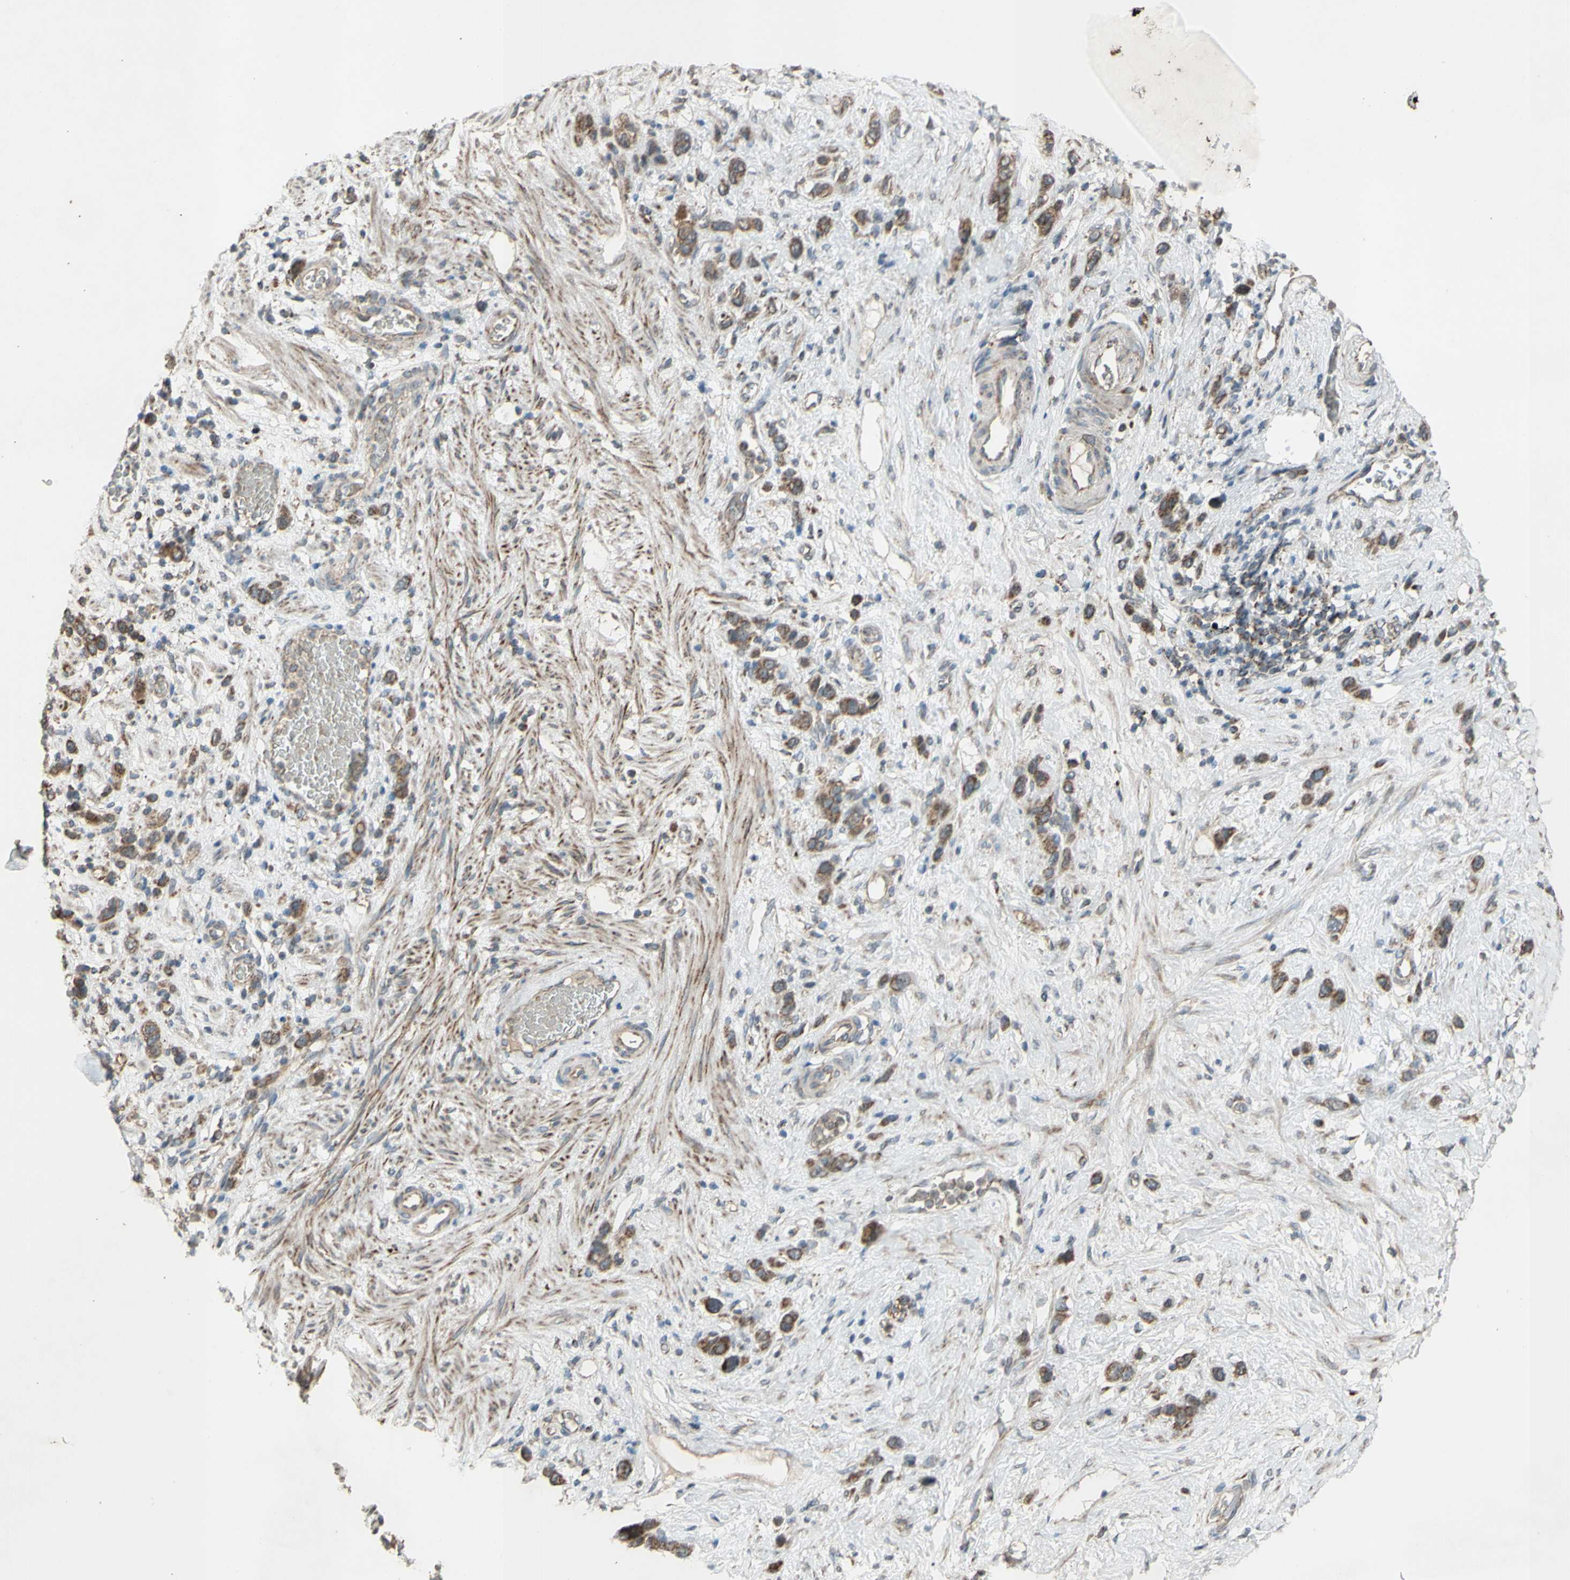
{"staining": {"intensity": "moderate", "quantity": ">75%", "location": "cytoplasmic/membranous"}, "tissue": "stomach cancer", "cell_type": "Tumor cells", "image_type": "cancer", "snomed": [{"axis": "morphology", "description": "Adenocarcinoma, NOS"}, {"axis": "morphology", "description": "Adenocarcinoma, High grade"}, {"axis": "topography", "description": "Stomach, upper"}, {"axis": "topography", "description": "Stomach, lower"}], "caption": "A photomicrograph of human adenocarcinoma (stomach) stained for a protein reveals moderate cytoplasmic/membranous brown staining in tumor cells.", "gene": "ACOT8", "patient": {"sex": "female", "age": 65}}